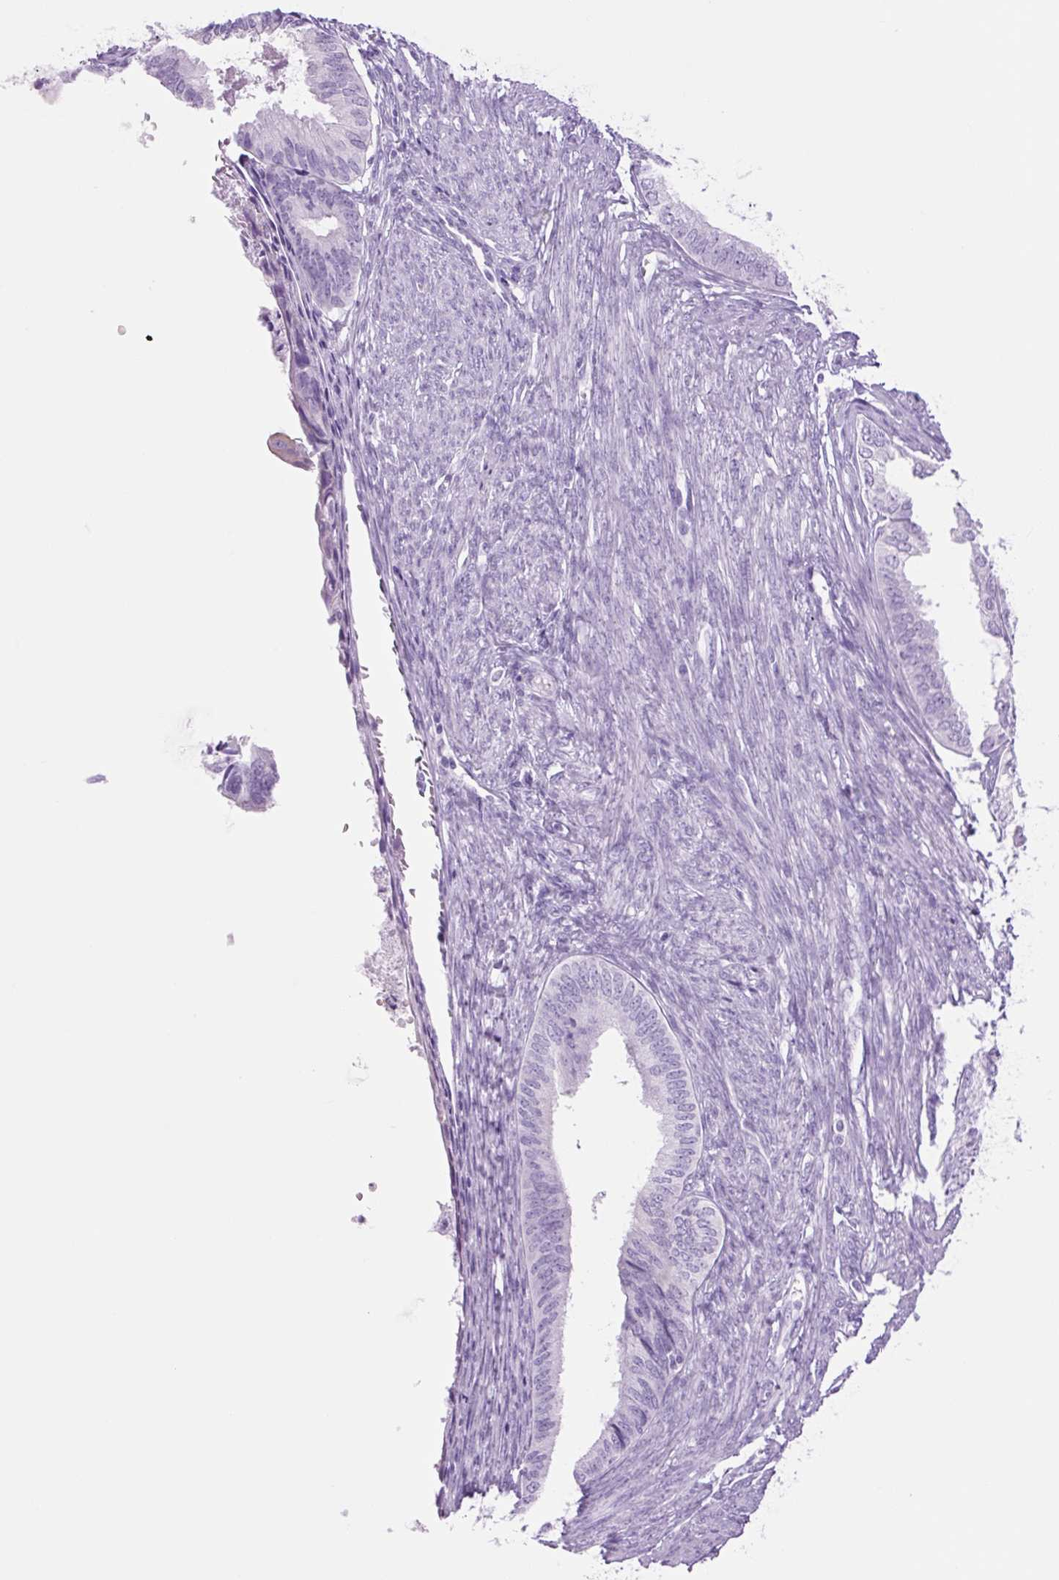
{"staining": {"intensity": "negative", "quantity": "none", "location": "none"}, "tissue": "endometrial cancer", "cell_type": "Tumor cells", "image_type": "cancer", "snomed": [{"axis": "morphology", "description": "Adenocarcinoma, NOS"}, {"axis": "topography", "description": "Endometrium"}], "caption": "Tumor cells show no significant staining in endometrial cancer.", "gene": "TFF2", "patient": {"sex": "female", "age": 86}}